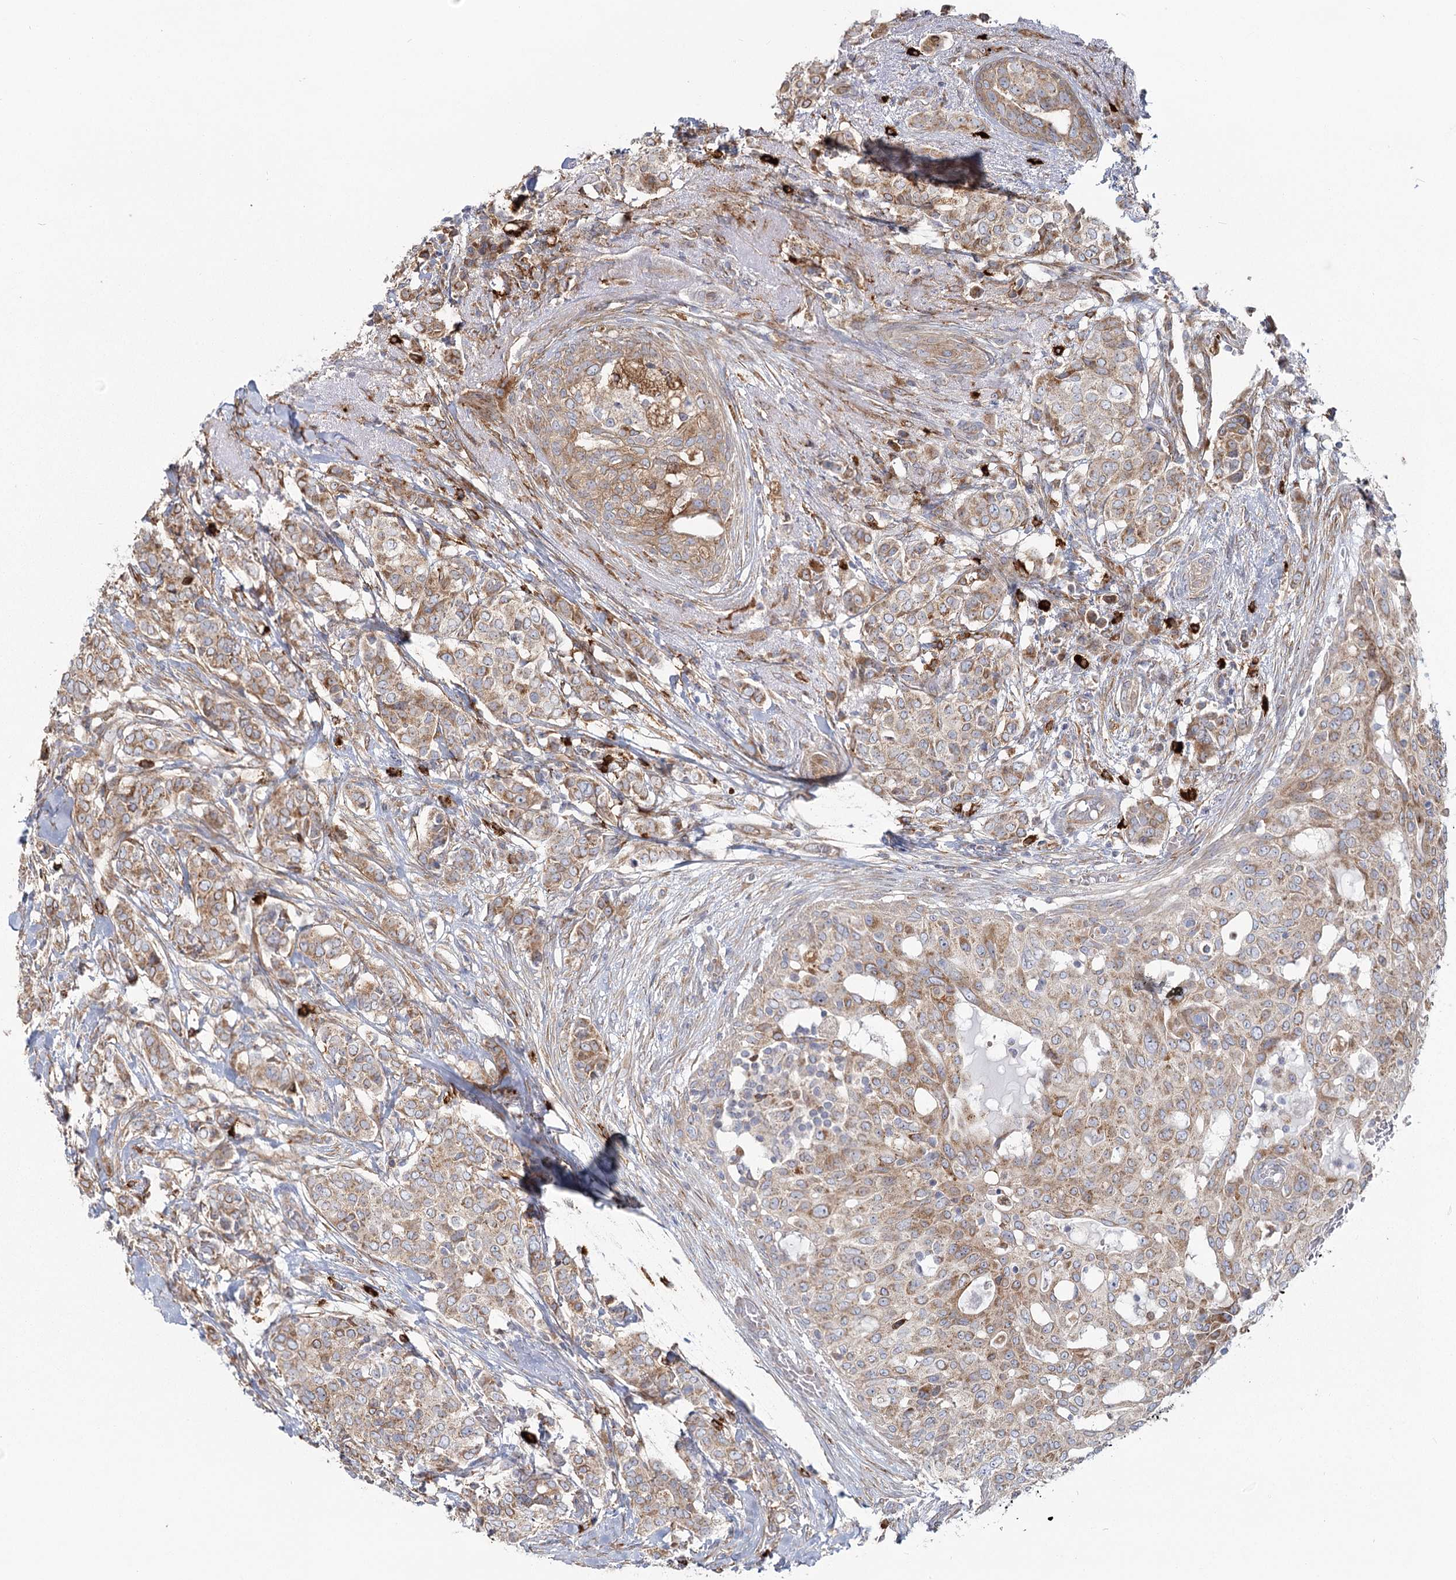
{"staining": {"intensity": "moderate", "quantity": ">75%", "location": "cytoplasmic/membranous"}, "tissue": "breast cancer", "cell_type": "Tumor cells", "image_type": "cancer", "snomed": [{"axis": "morphology", "description": "Lobular carcinoma"}, {"axis": "topography", "description": "Breast"}], "caption": "DAB (3,3'-diaminobenzidine) immunohistochemical staining of human breast cancer (lobular carcinoma) shows moderate cytoplasmic/membranous protein staining in about >75% of tumor cells.", "gene": "HARS2", "patient": {"sex": "female", "age": 51}}